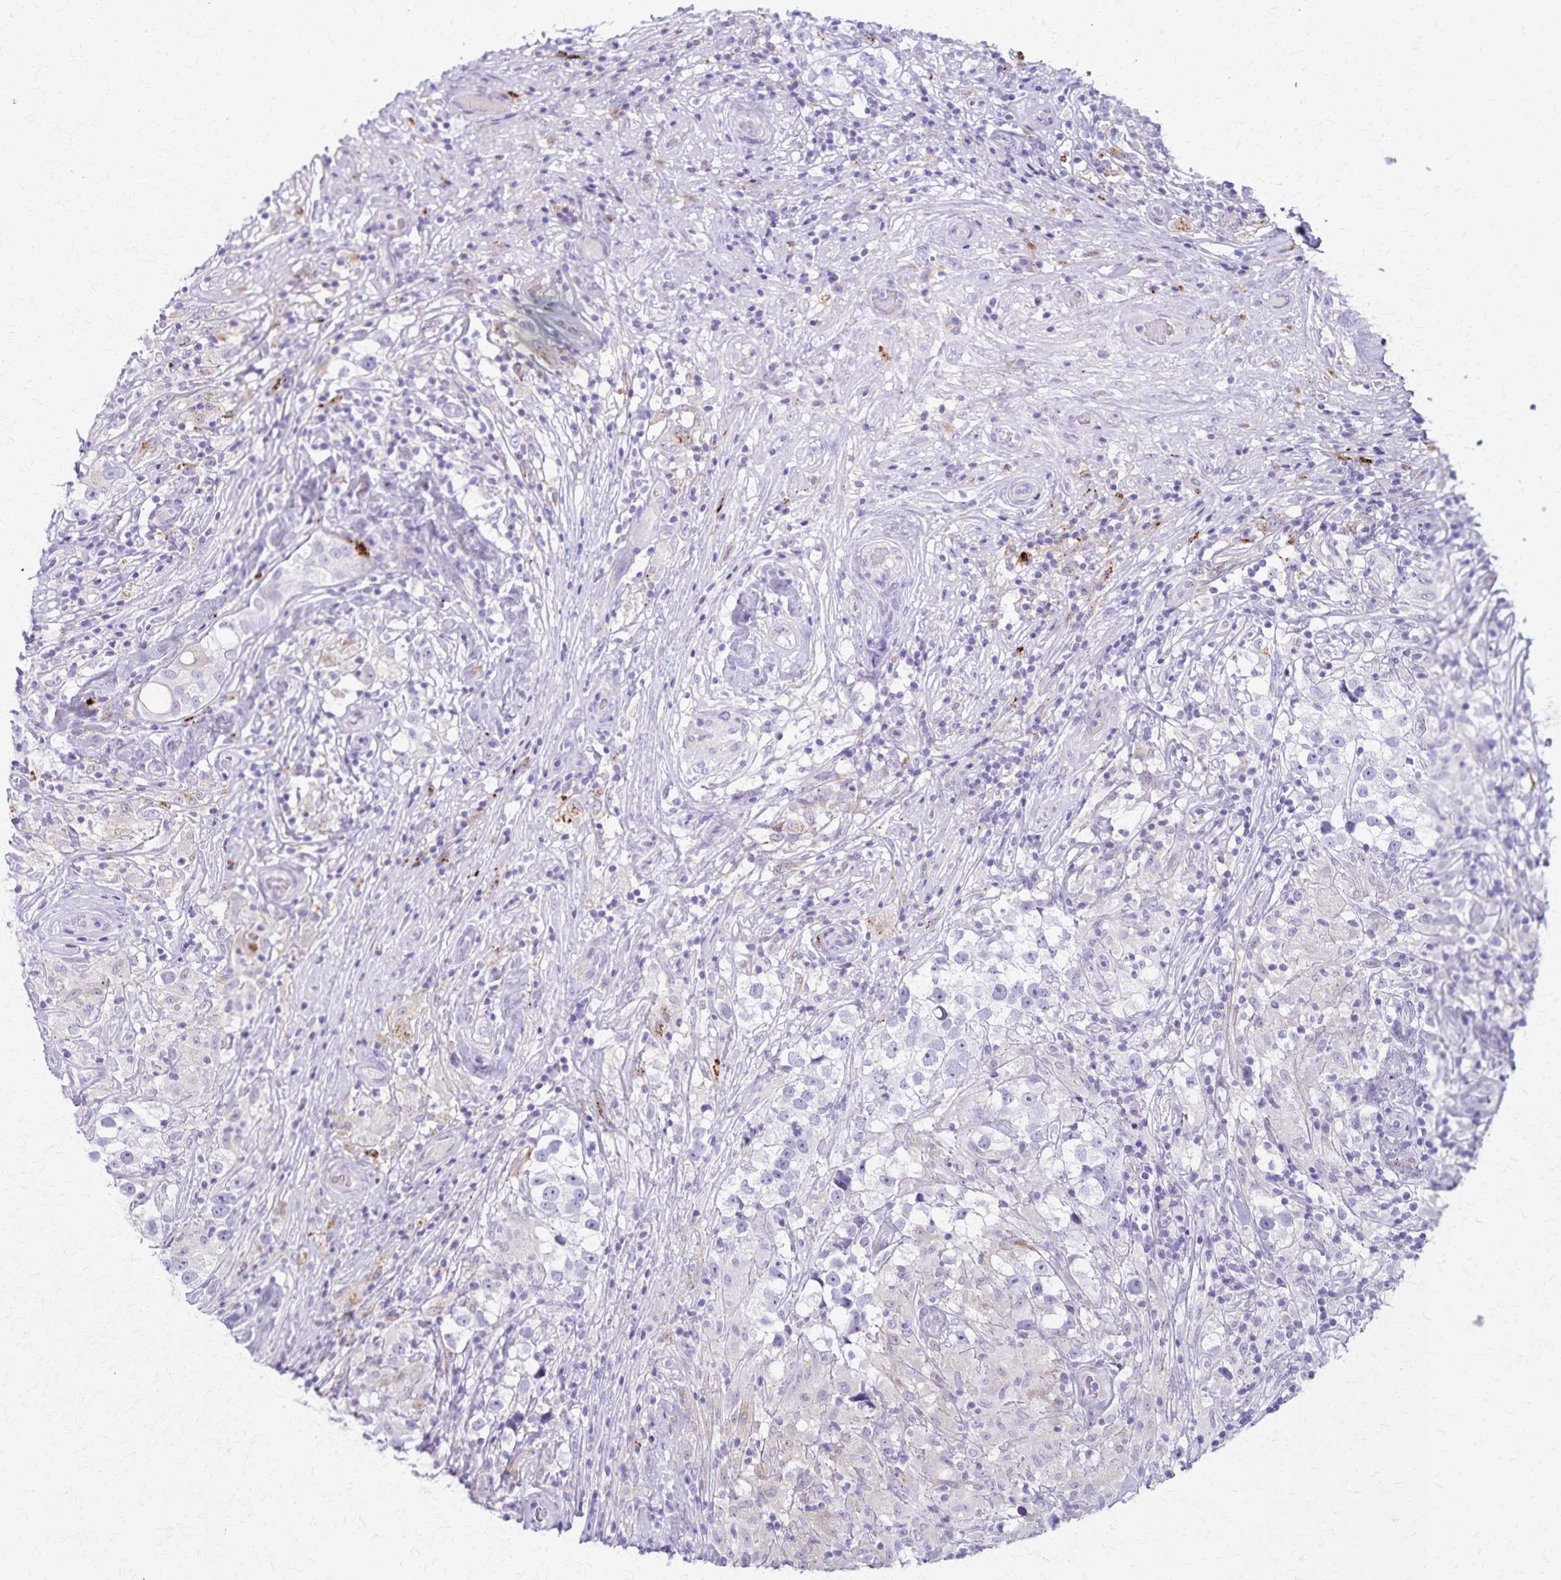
{"staining": {"intensity": "negative", "quantity": "none", "location": "none"}, "tissue": "testis cancer", "cell_type": "Tumor cells", "image_type": "cancer", "snomed": [{"axis": "morphology", "description": "Seminoma, NOS"}, {"axis": "topography", "description": "Testis"}], "caption": "A photomicrograph of human testis cancer (seminoma) is negative for staining in tumor cells.", "gene": "TMEM60", "patient": {"sex": "male", "age": 46}}